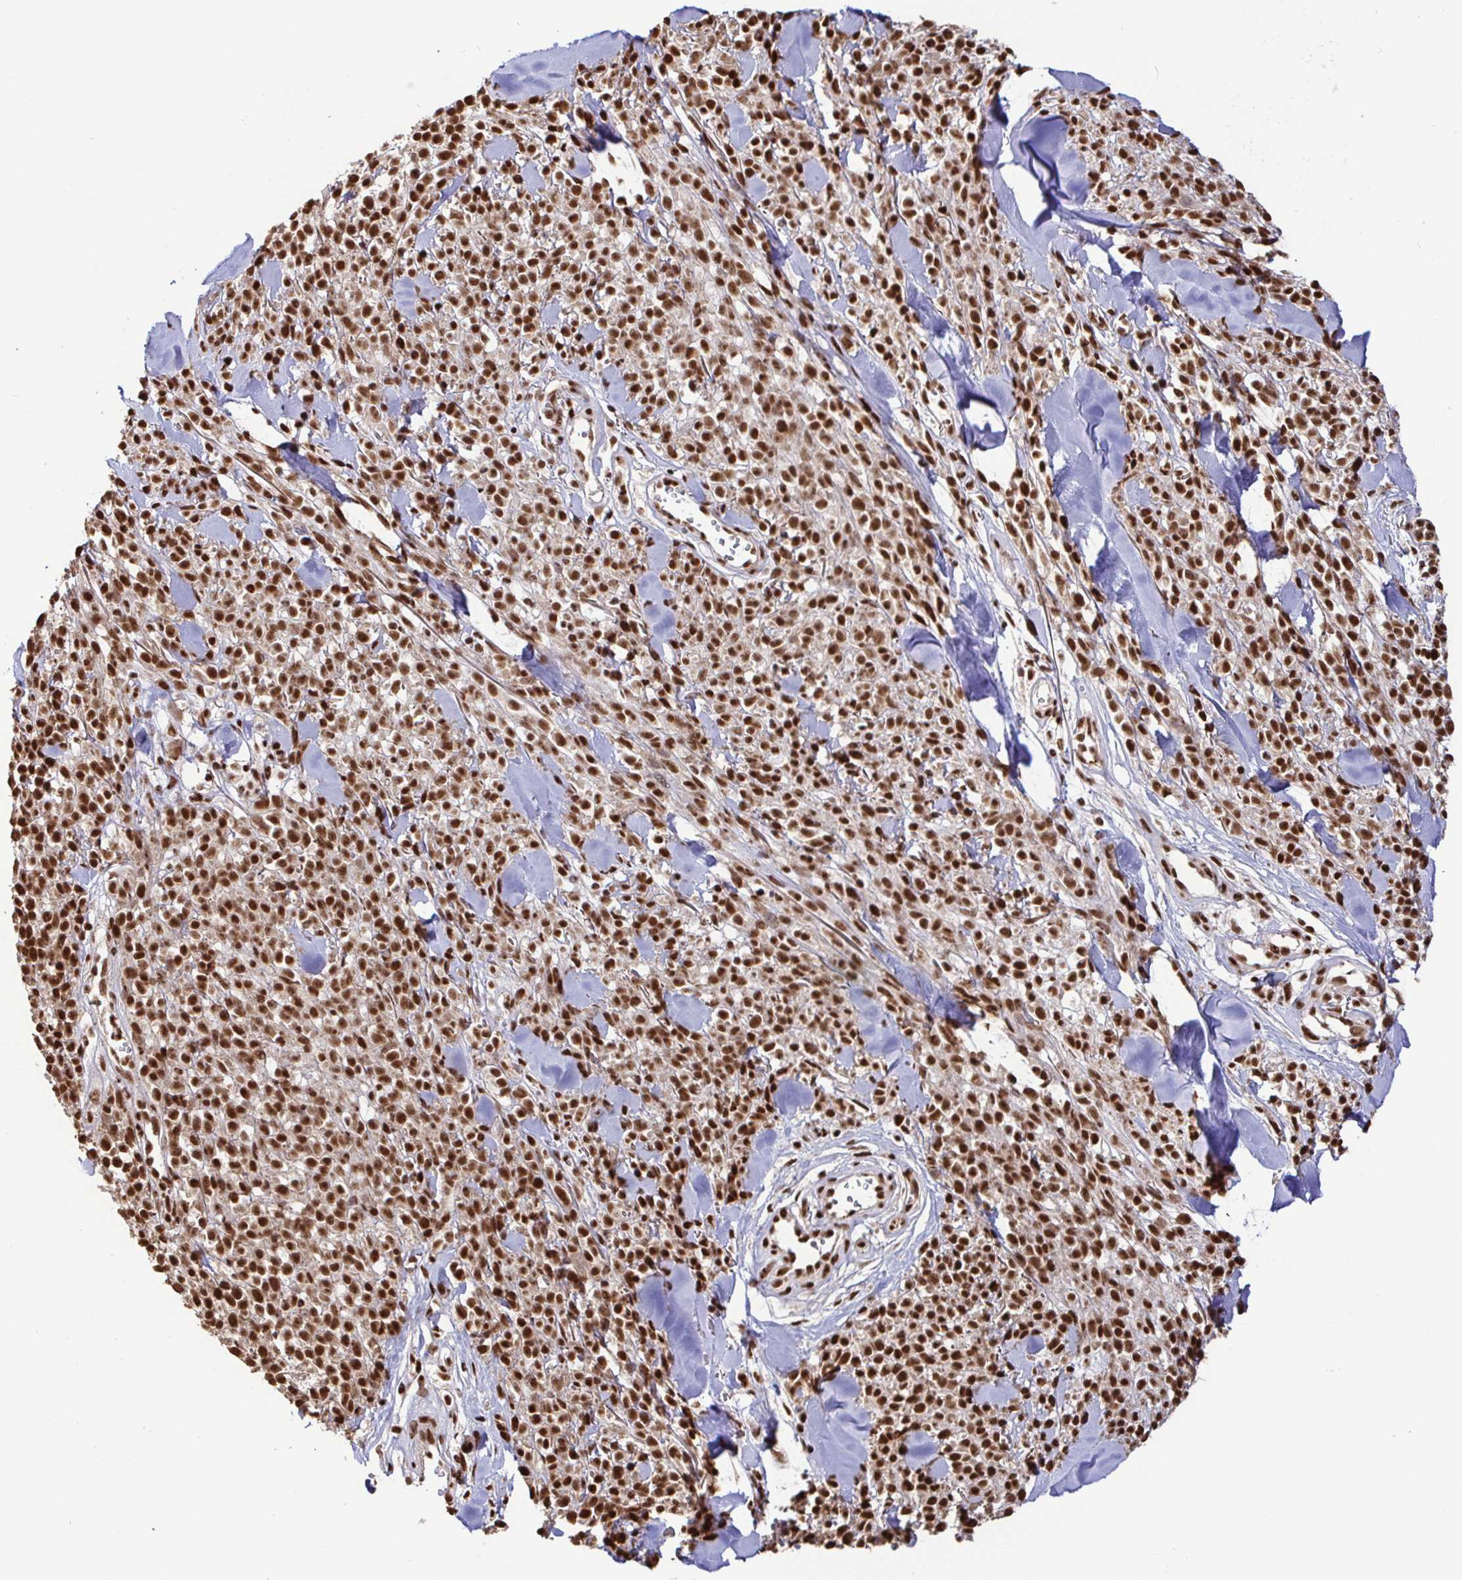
{"staining": {"intensity": "strong", "quantity": ">75%", "location": "nuclear"}, "tissue": "melanoma", "cell_type": "Tumor cells", "image_type": "cancer", "snomed": [{"axis": "morphology", "description": "Malignant melanoma, NOS"}, {"axis": "topography", "description": "Skin"}, {"axis": "topography", "description": "Skin of trunk"}], "caption": "This is an image of immunohistochemistry staining of malignant melanoma, which shows strong positivity in the nuclear of tumor cells.", "gene": "SP3", "patient": {"sex": "male", "age": 74}}